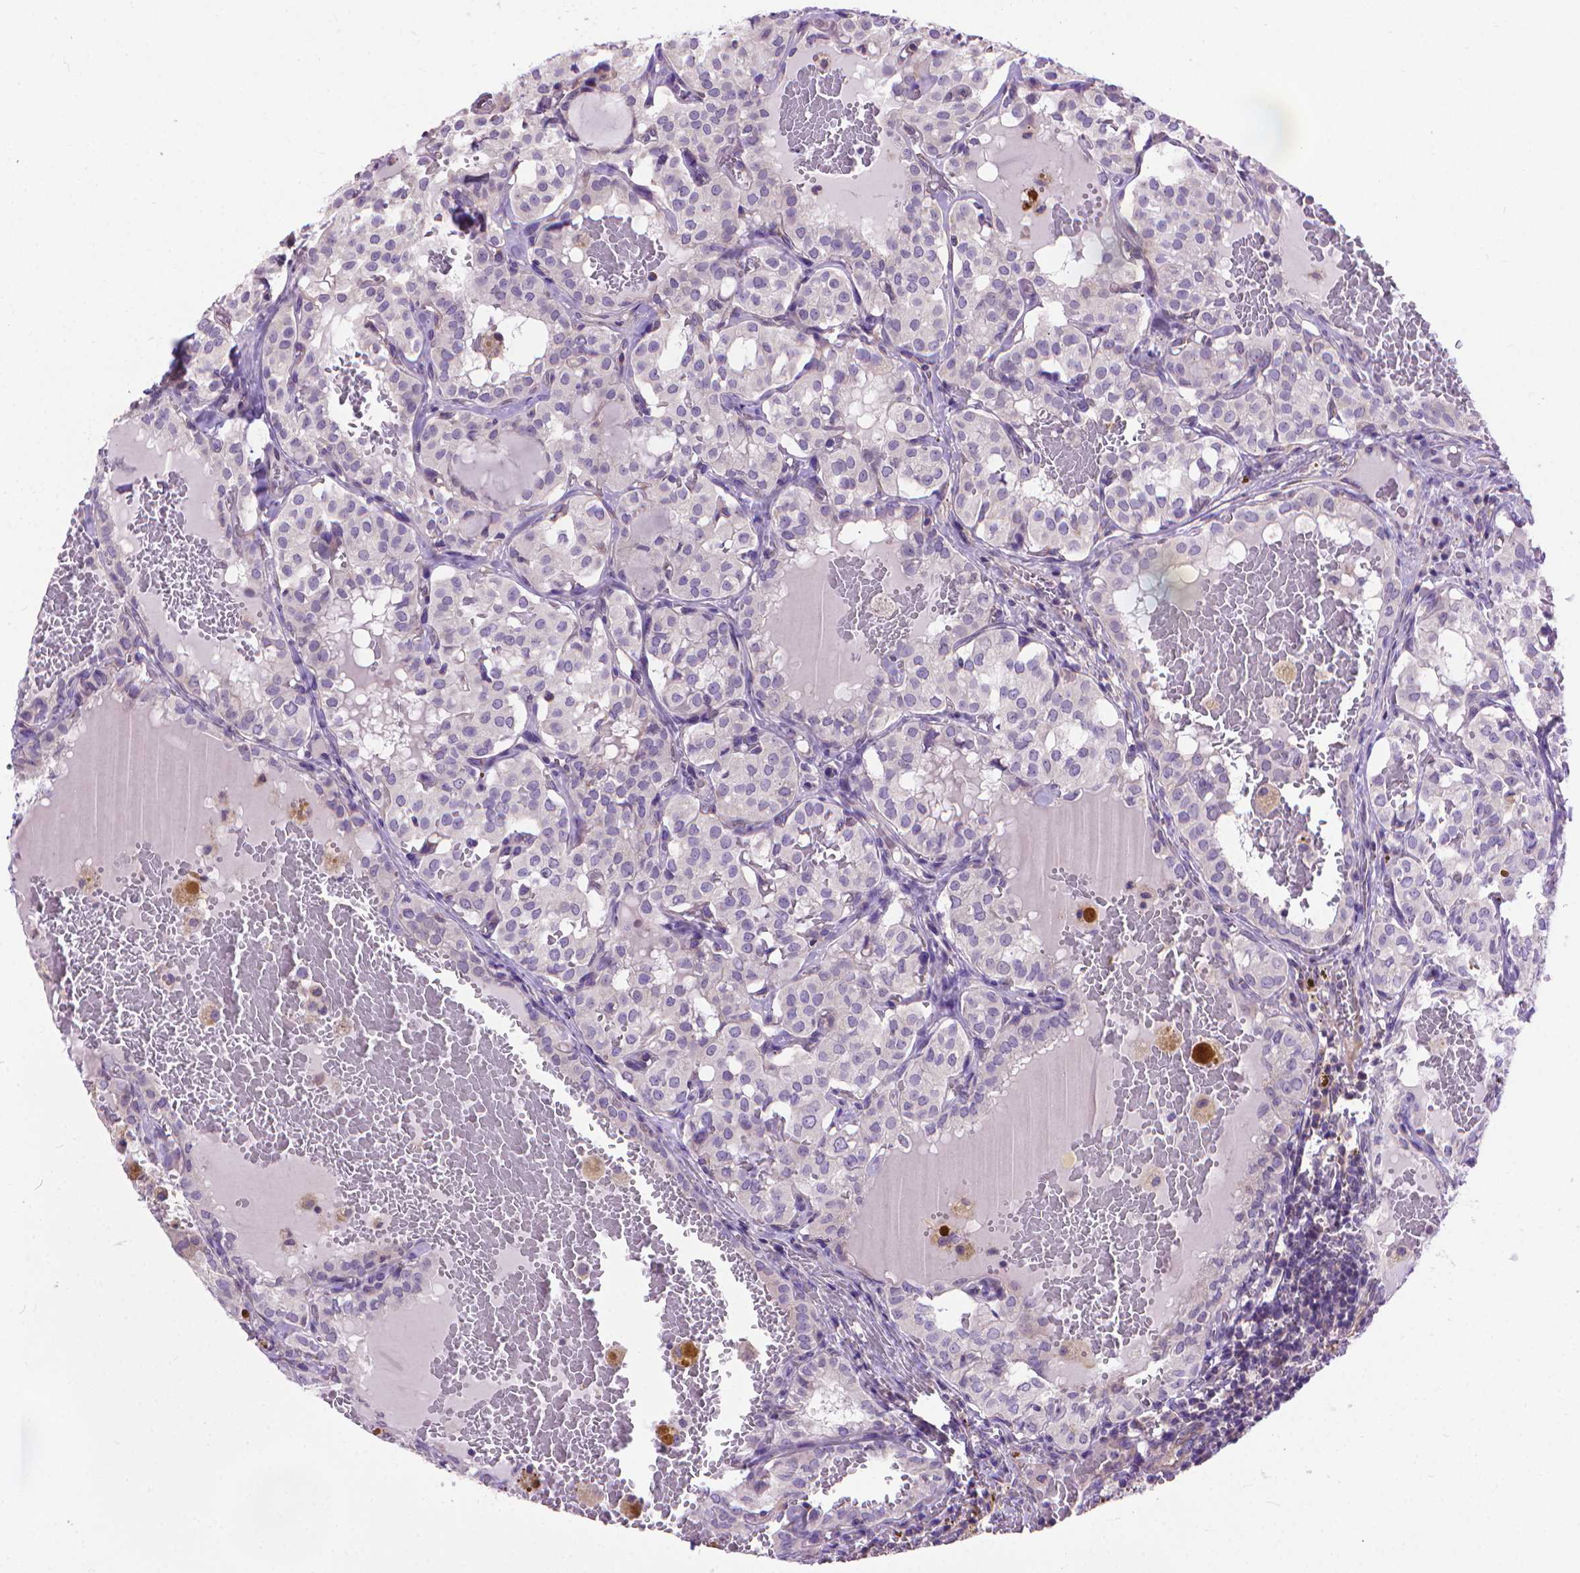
{"staining": {"intensity": "negative", "quantity": "none", "location": "none"}, "tissue": "thyroid cancer", "cell_type": "Tumor cells", "image_type": "cancer", "snomed": [{"axis": "morphology", "description": "Papillary adenocarcinoma, NOS"}, {"axis": "topography", "description": "Thyroid gland"}], "caption": "Immunohistochemistry (IHC) micrograph of neoplastic tissue: thyroid cancer stained with DAB shows no significant protein staining in tumor cells.", "gene": "SYN1", "patient": {"sex": "male", "age": 20}}